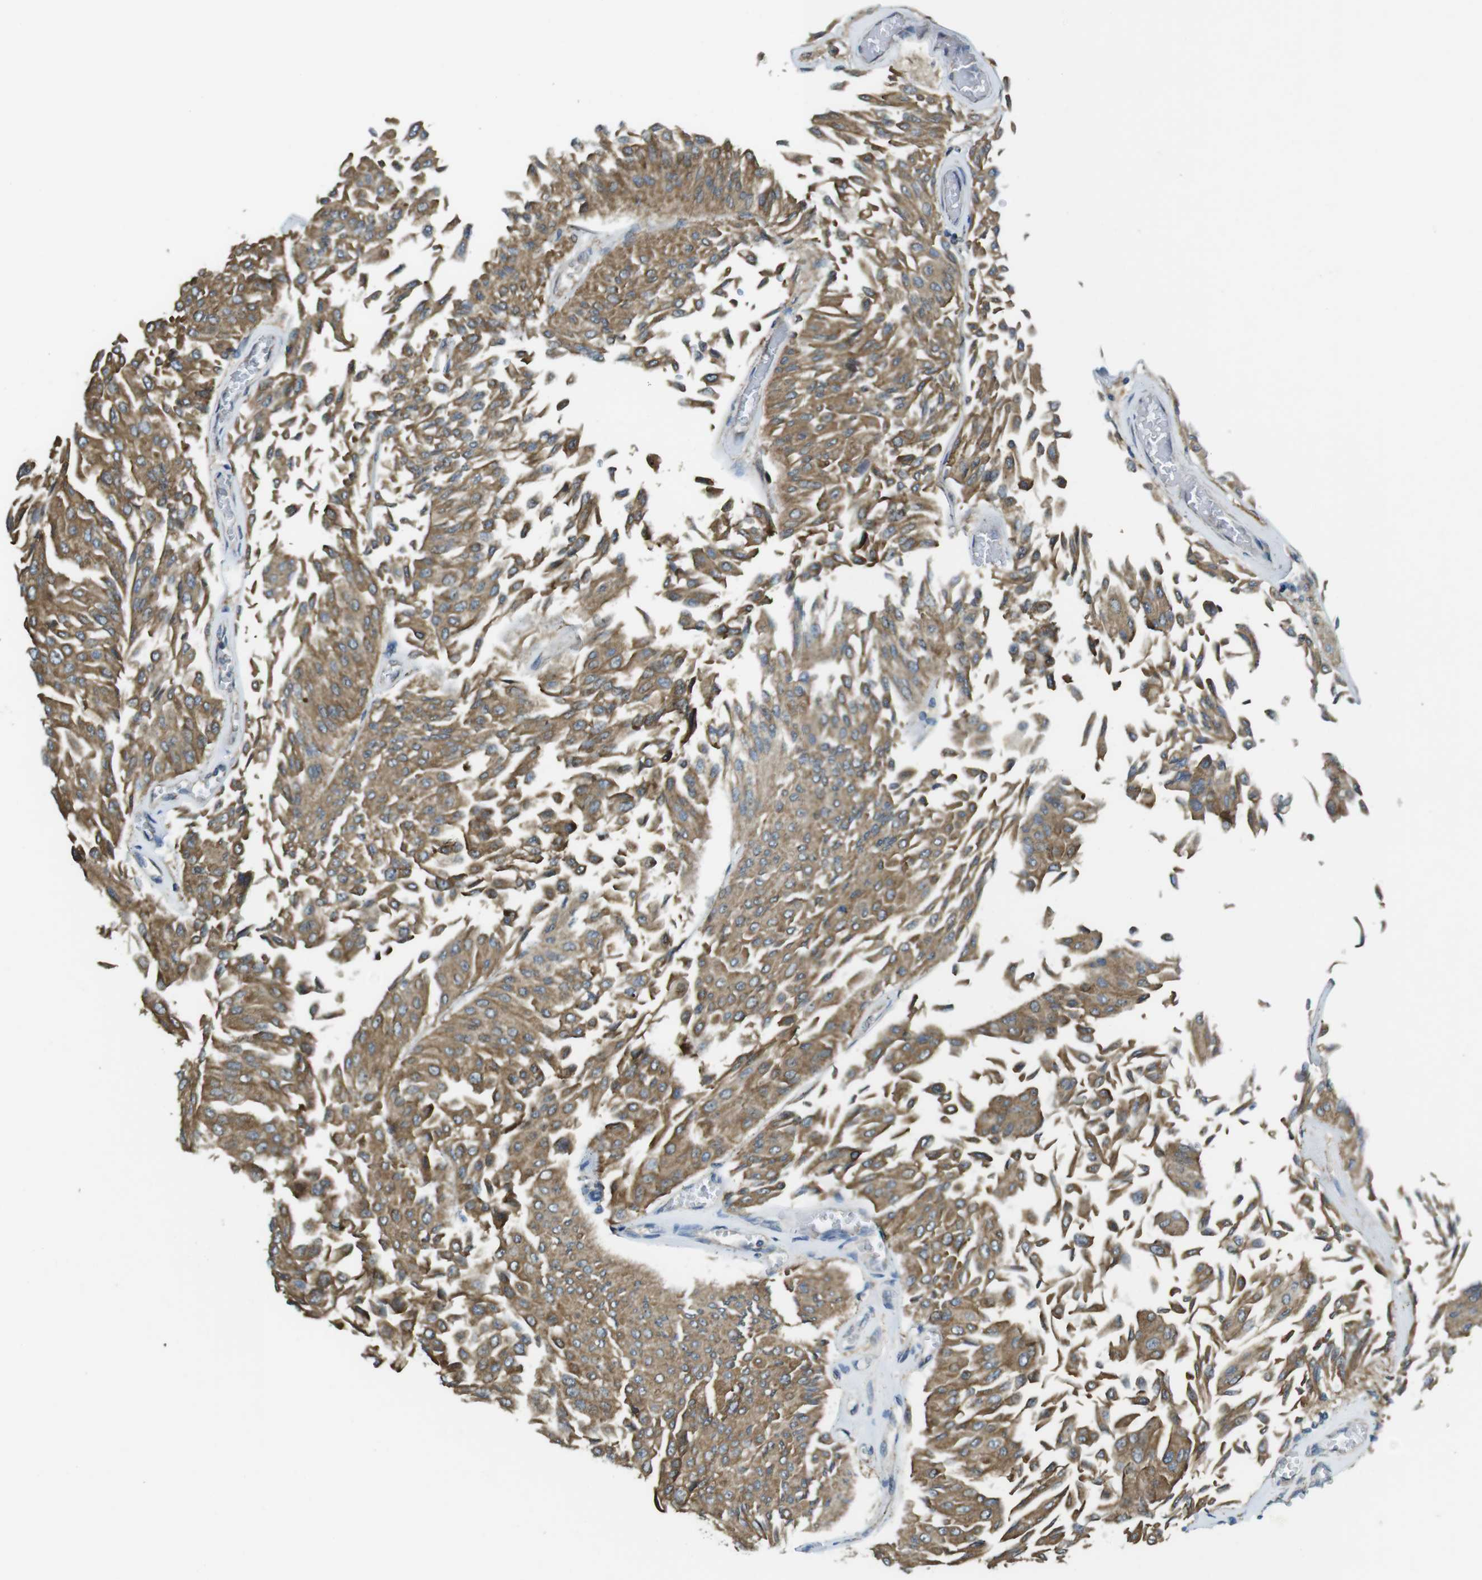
{"staining": {"intensity": "moderate", "quantity": ">75%", "location": "cytoplasmic/membranous"}, "tissue": "urothelial cancer", "cell_type": "Tumor cells", "image_type": "cancer", "snomed": [{"axis": "morphology", "description": "Urothelial carcinoma, Low grade"}, {"axis": "topography", "description": "Urinary bladder"}], "caption": "Moderate cytoplasmic/membranous staining is identified in about >75% of tumor cells in urothelial cancer. Nuclei are stained in blue.", "gene": "BRI3BP", "patient": {"sex": "male", "age": 67}}